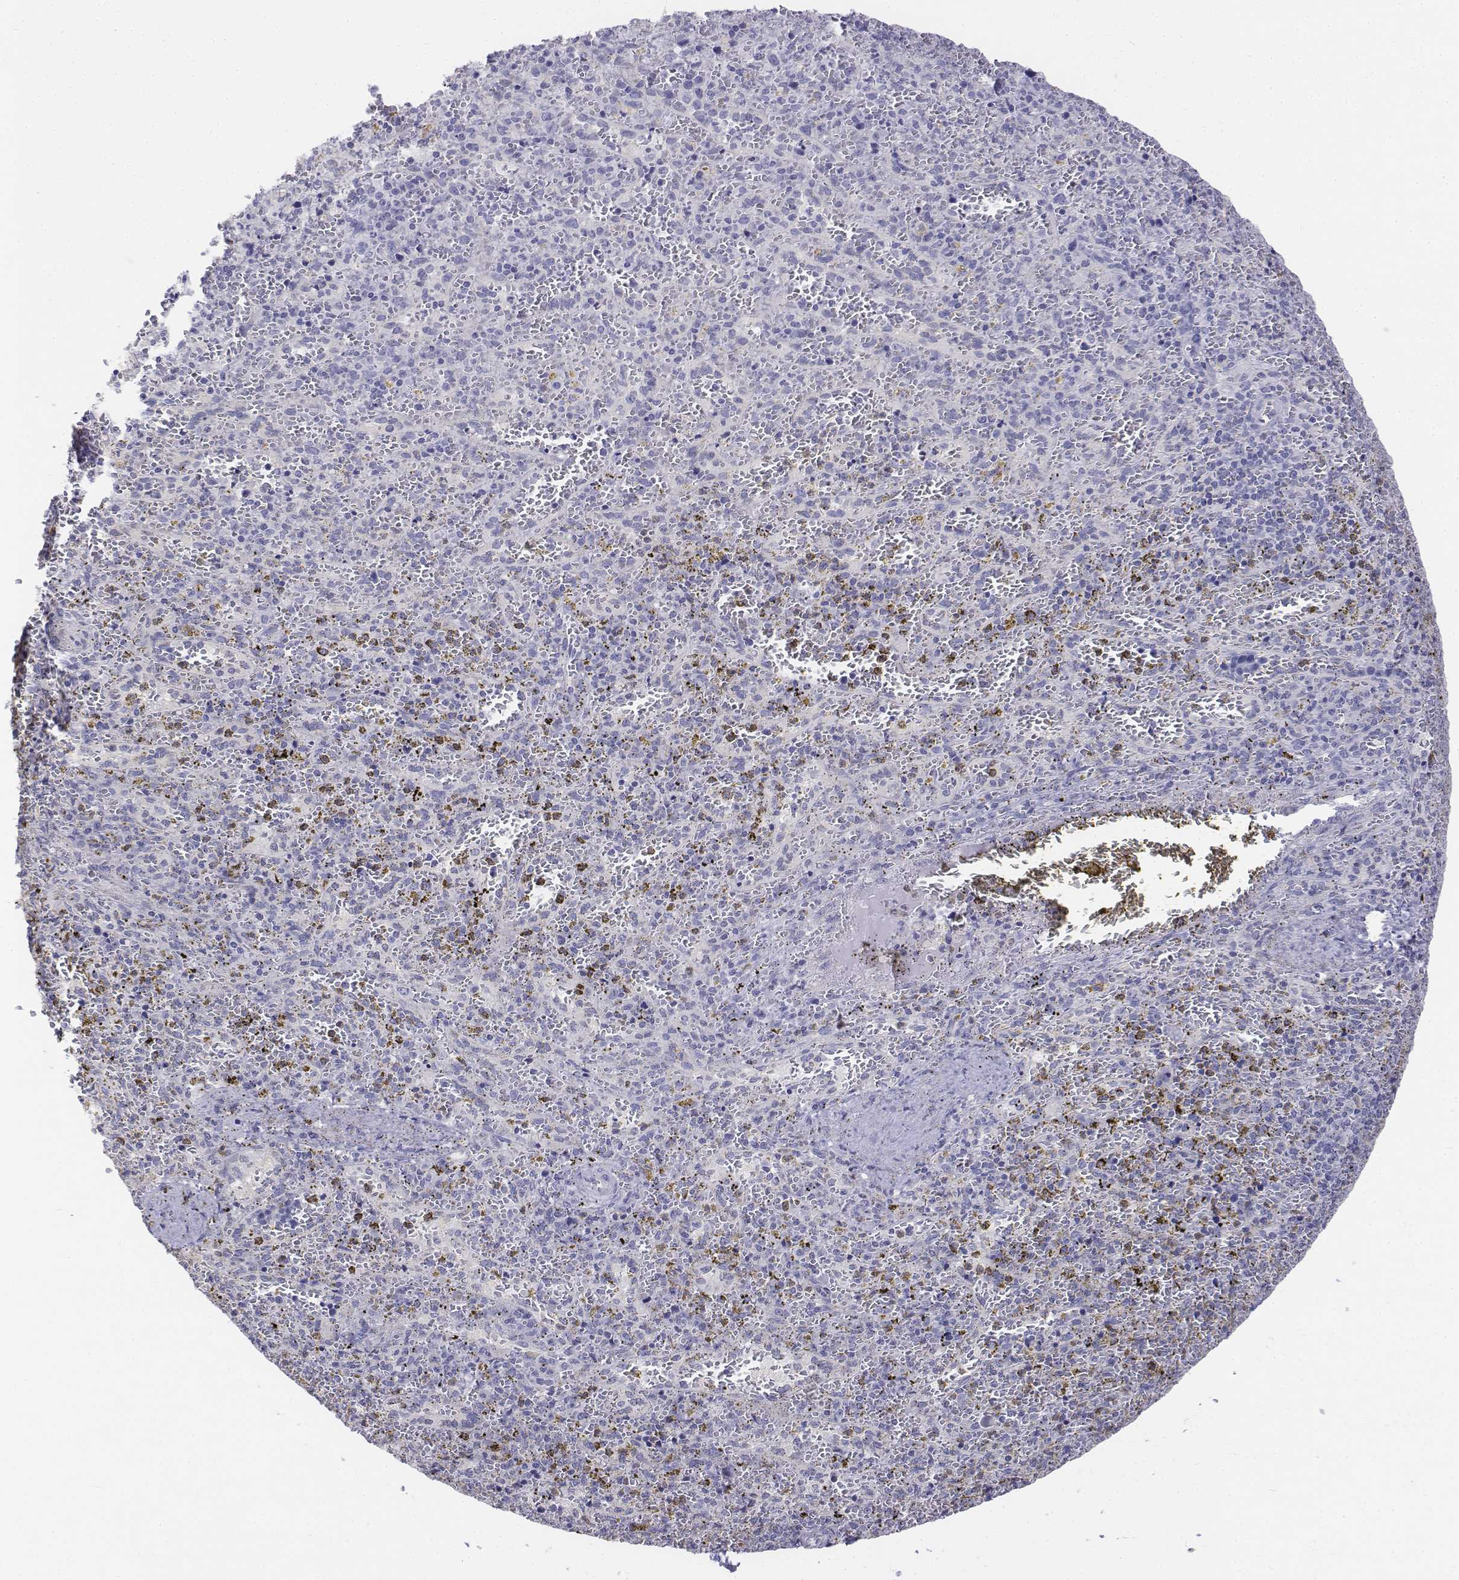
{"staining": {"intensity": "negative", "quantity": "none", "location": "none"}, "tissue": "spleen", "cell_type": "Cells in red pulp", "image_type": "normal", "snomed": [{"axis": "morphology", "description": "Normal tissue, NOS"}, {"axis": "topography", "description": "Spleen"}], "caption": "High power microscopy histopathology image of an IHC image of benign spleen, revealing no significant expression in cells in red pulp. (DAB immunohistochemistry (IHC), high magnification).", "gene": "LGSN", "patient": {"sex": "female", "age": 50}}